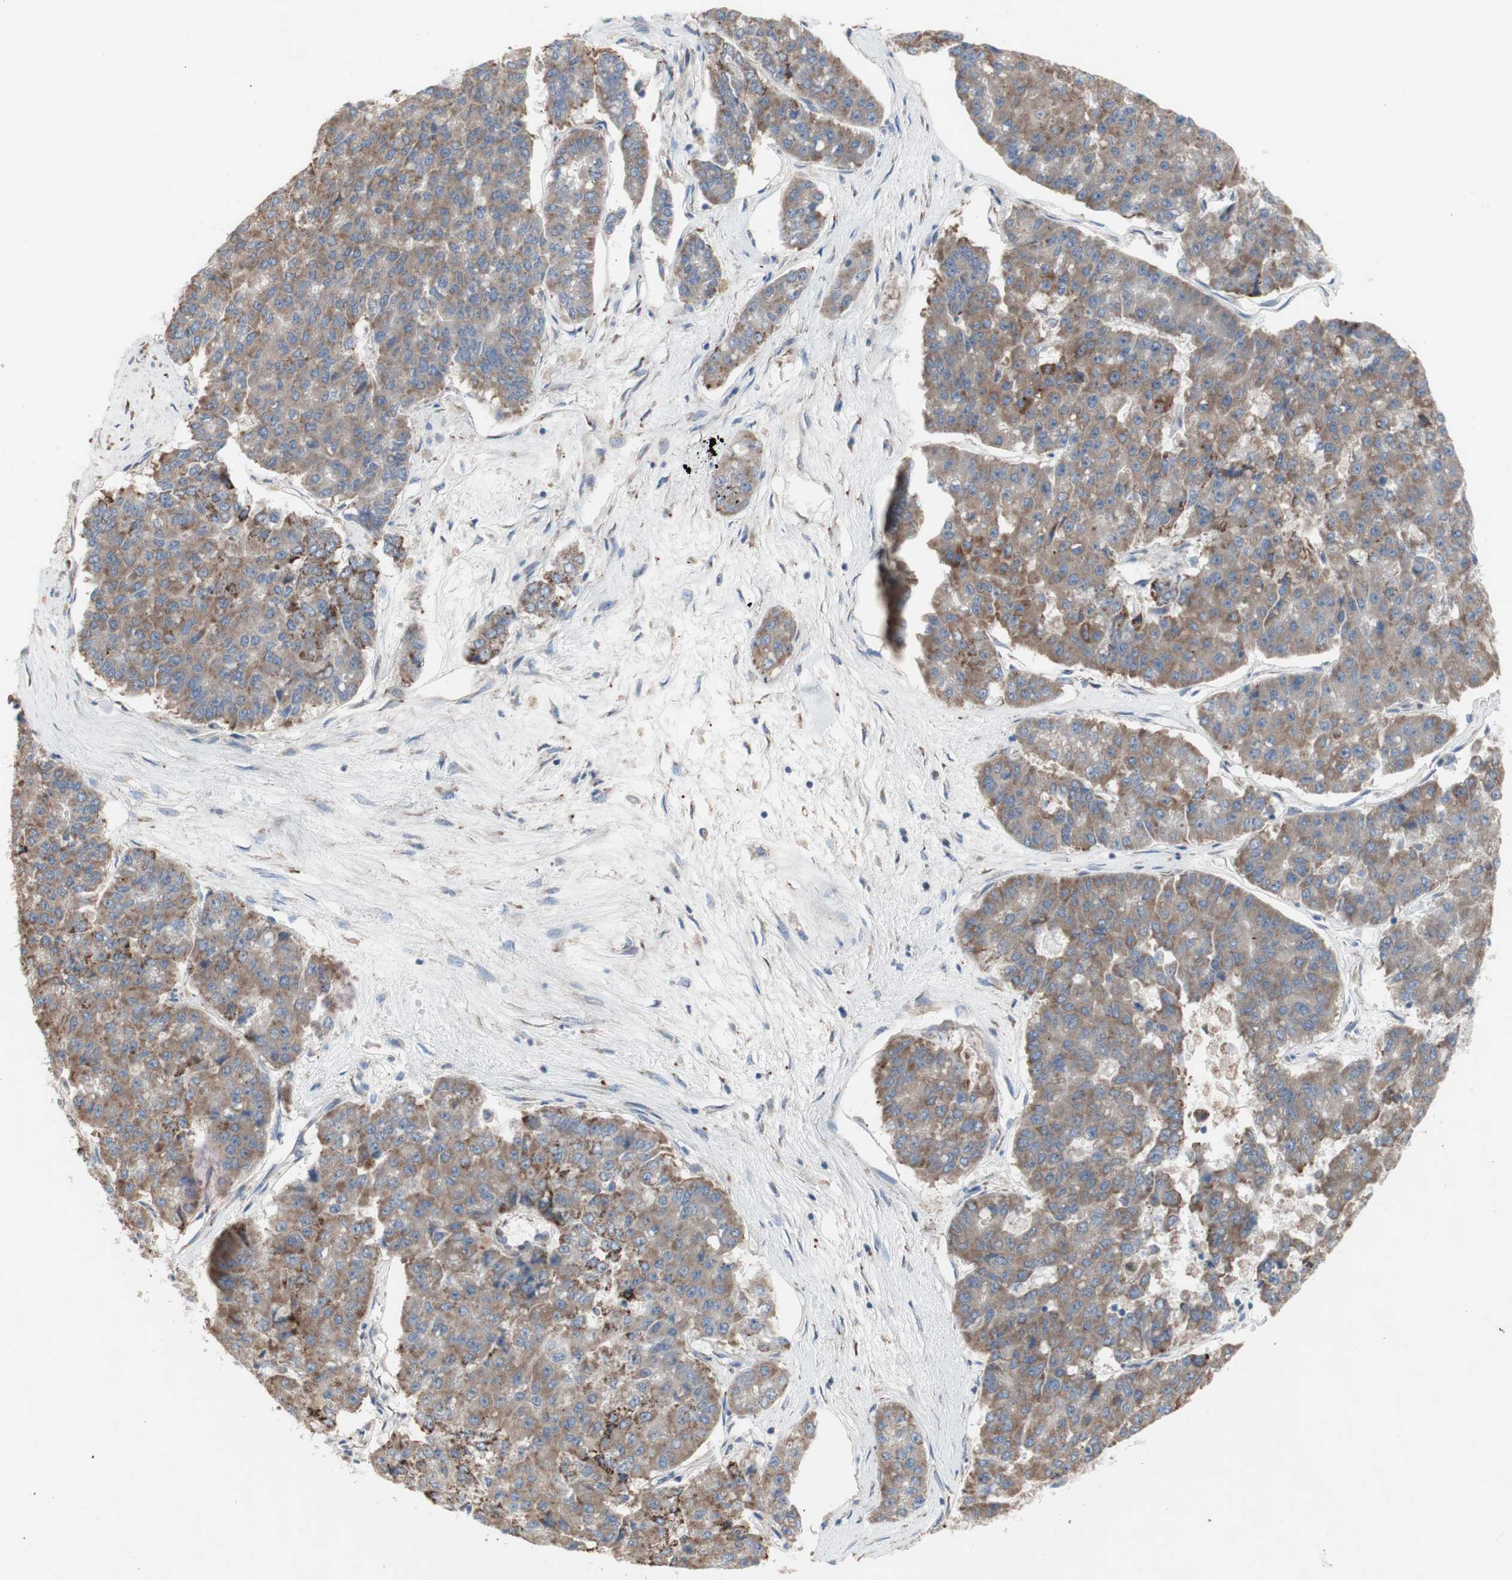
{"staining": {"intensity": "moderate", "quantity": ">75%", "location": "cytoplasmic/membranous"}, "tissue": "pancreatic cancer", "cell_type": "Tumor cells", "image_type": "cancer", "snomed": [{"axis": "morphology", "description": "Adenocarcinoma, NOS"}, {"axis": "topography", "description": "Pancreas"}], "caption": "This is an image of IHC staining of pancreatic cancer (adenocarcinoma), which shows moderate expression in the cytoplasmic/membranous of tumor cells.", "gene": "TTC14", "patient": {"sex": "male", "age": 50}}